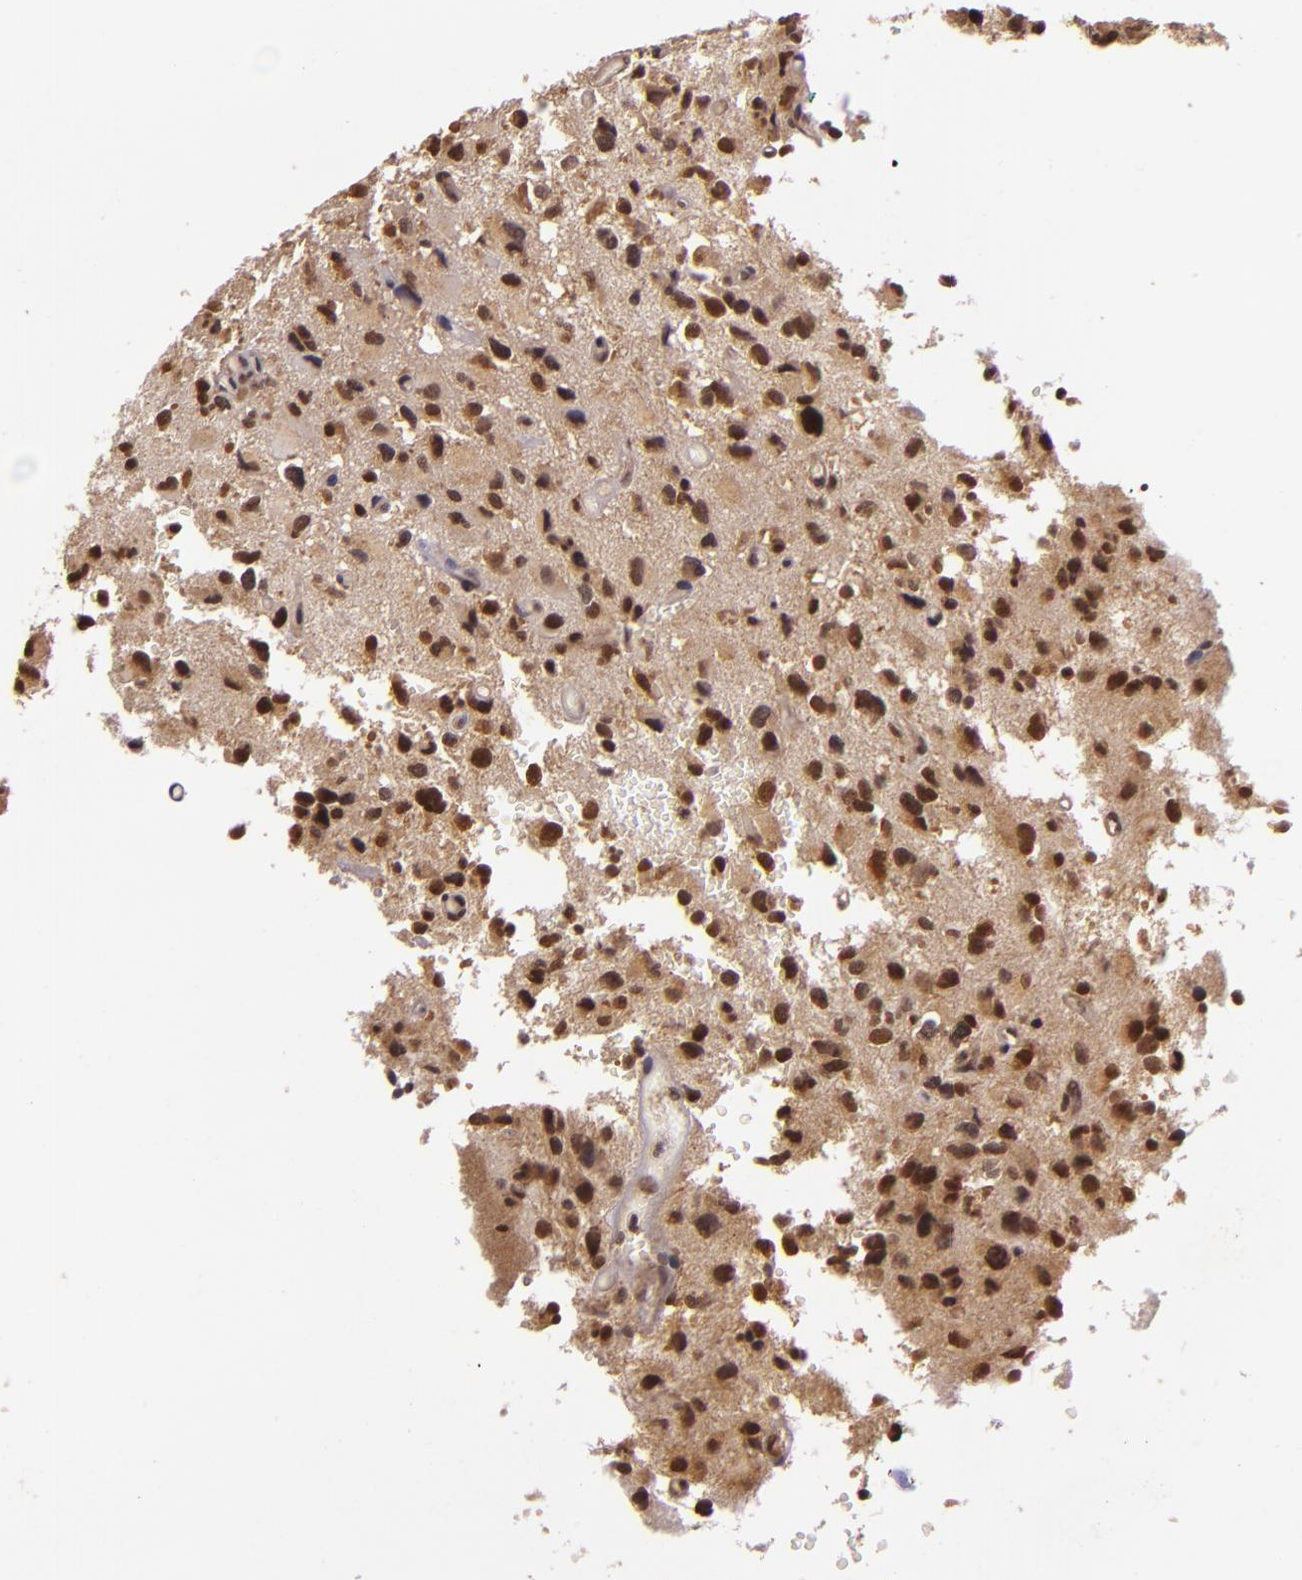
{"staining": {"intensity": "moderate", "quantity": ">75%", "location": "cytoplasmic/membranous,nuclear"}, "tissue": "glioma", "cell_type": "Tumor cells", "image_type": "cancer", "snomed": [{"axis": "morphology", "description": "Glioma, malignant, High grade"}, {"axis": "topography", "description": "Brain"}], "caption": "Protein expression analysis of human malignant glioma (high-grade) reveals moderate cytoplasmic/membranous and nuclear staining in about >75% of tumor cells. (Stains: DAB in brown, nuclei in blue, Microscopy: brightfield microscopy at high magnification).", "gene": "TXNRD2", "patient": {"sex": "male", "age": 69}}